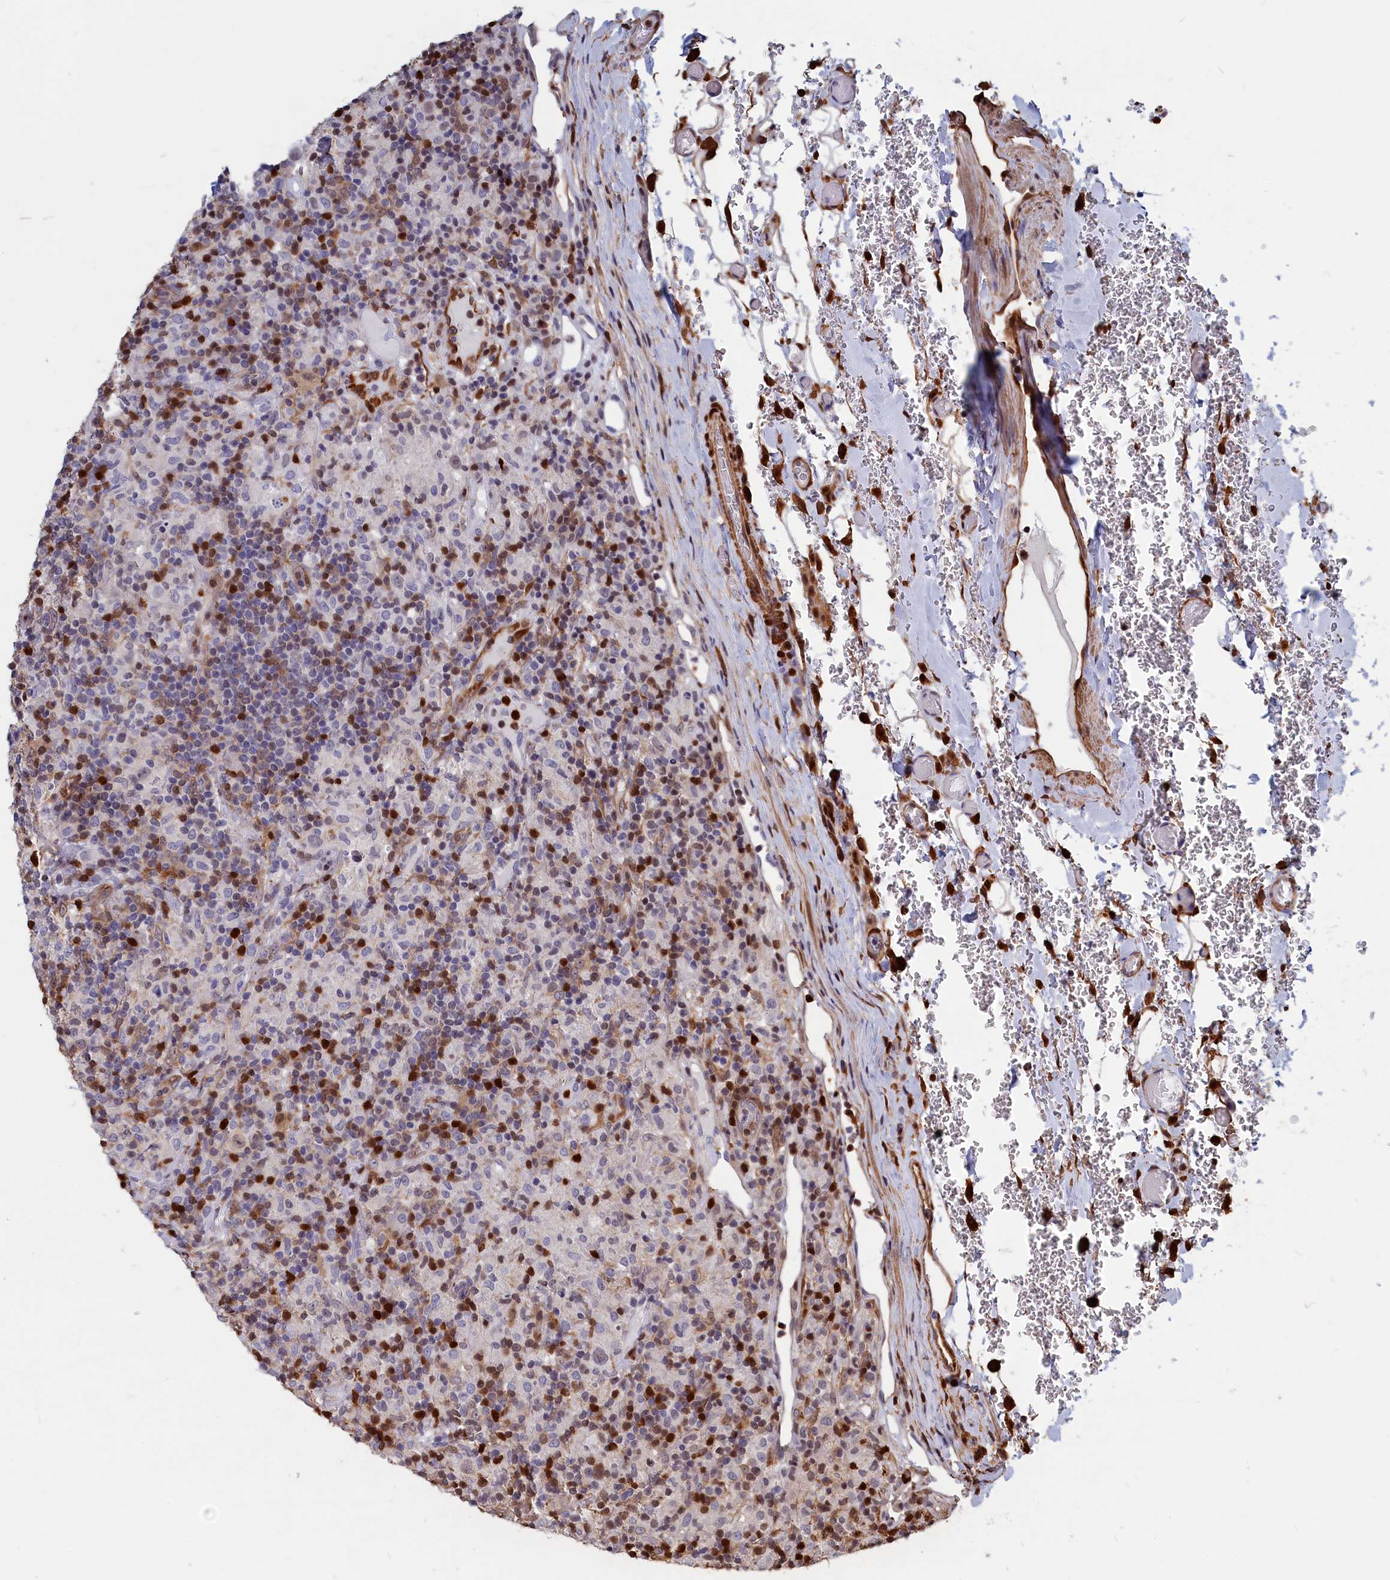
{"staining": {"intensity": "negative", "quantity": "none", "location": "none"}, "tissue": "lymphoma", "cell_type": "Tumor cells", "image_type": "cancer", "snomed": [{"axis": "morphology", "description": "Hodgkin's disease, NOS"}, {"axis": "topography", "description": "Lymph node"}], "caption": "This is an immunohistochemistry photomicrograph of human lymphoma. There is no expression in tumor cells.", "gene": "CRIP1", "patient": {"sex": "male", "age": 70}}